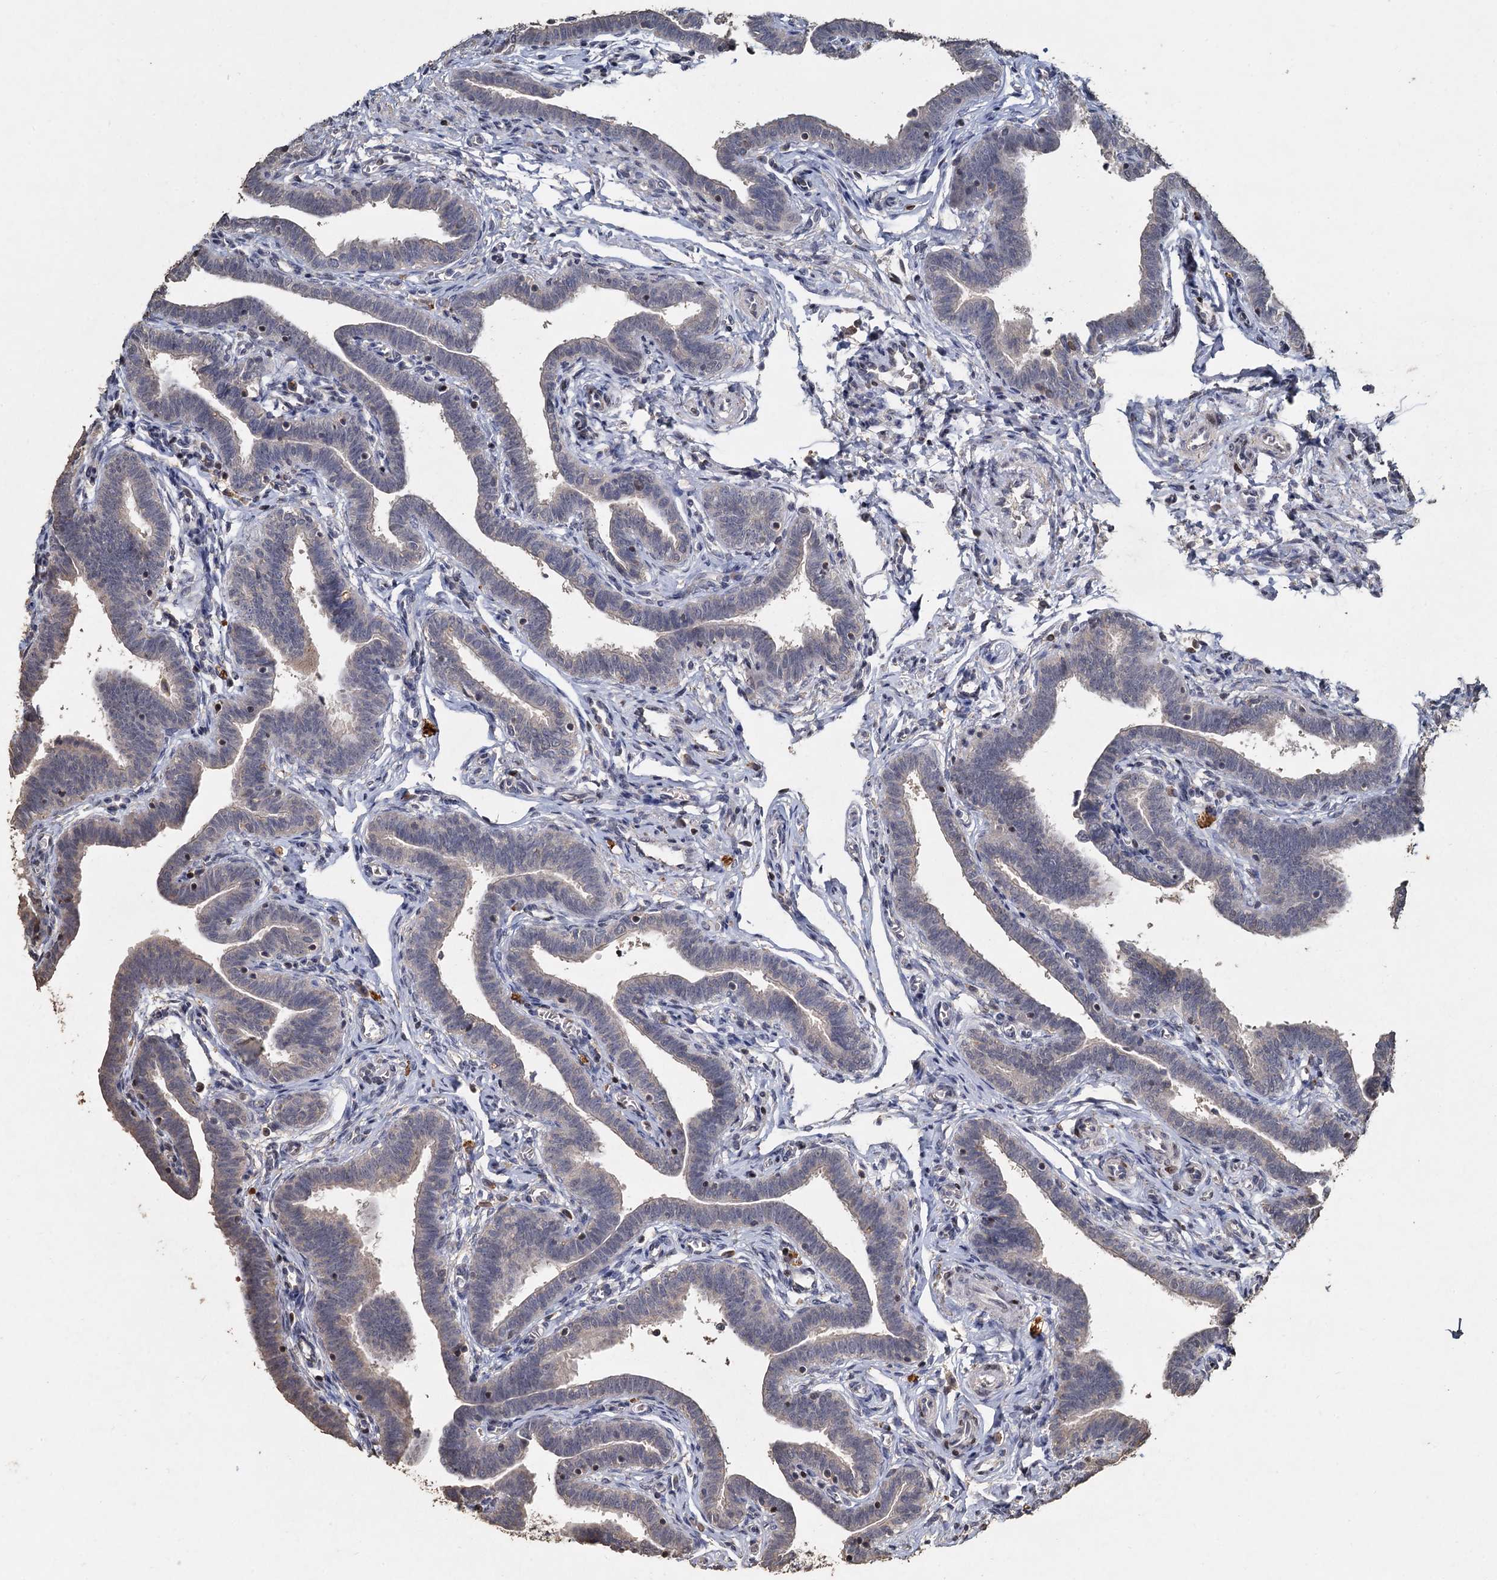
{"staining": {"intensity": "weak", "quantity": "<25%", "location": "cytoplasmic/membranous"}, "tissue": "fallopian tube", "cell_type": "Glandular cells", "image_type": "normal", "snomed": [{"axis": "morphology", "description": "Normal tissue, NOS"}, {"axis": "topography", "description": "Fallopian tube"}], "caption": "Immunohistochemistry (IHC) photomicrograph of benign fallopian tube: fallopian tube stained with DAB shows no significant protein expression in glandular cells.", "gene": "CCDC61", "patient": {"sex": "female", "age": 36}}